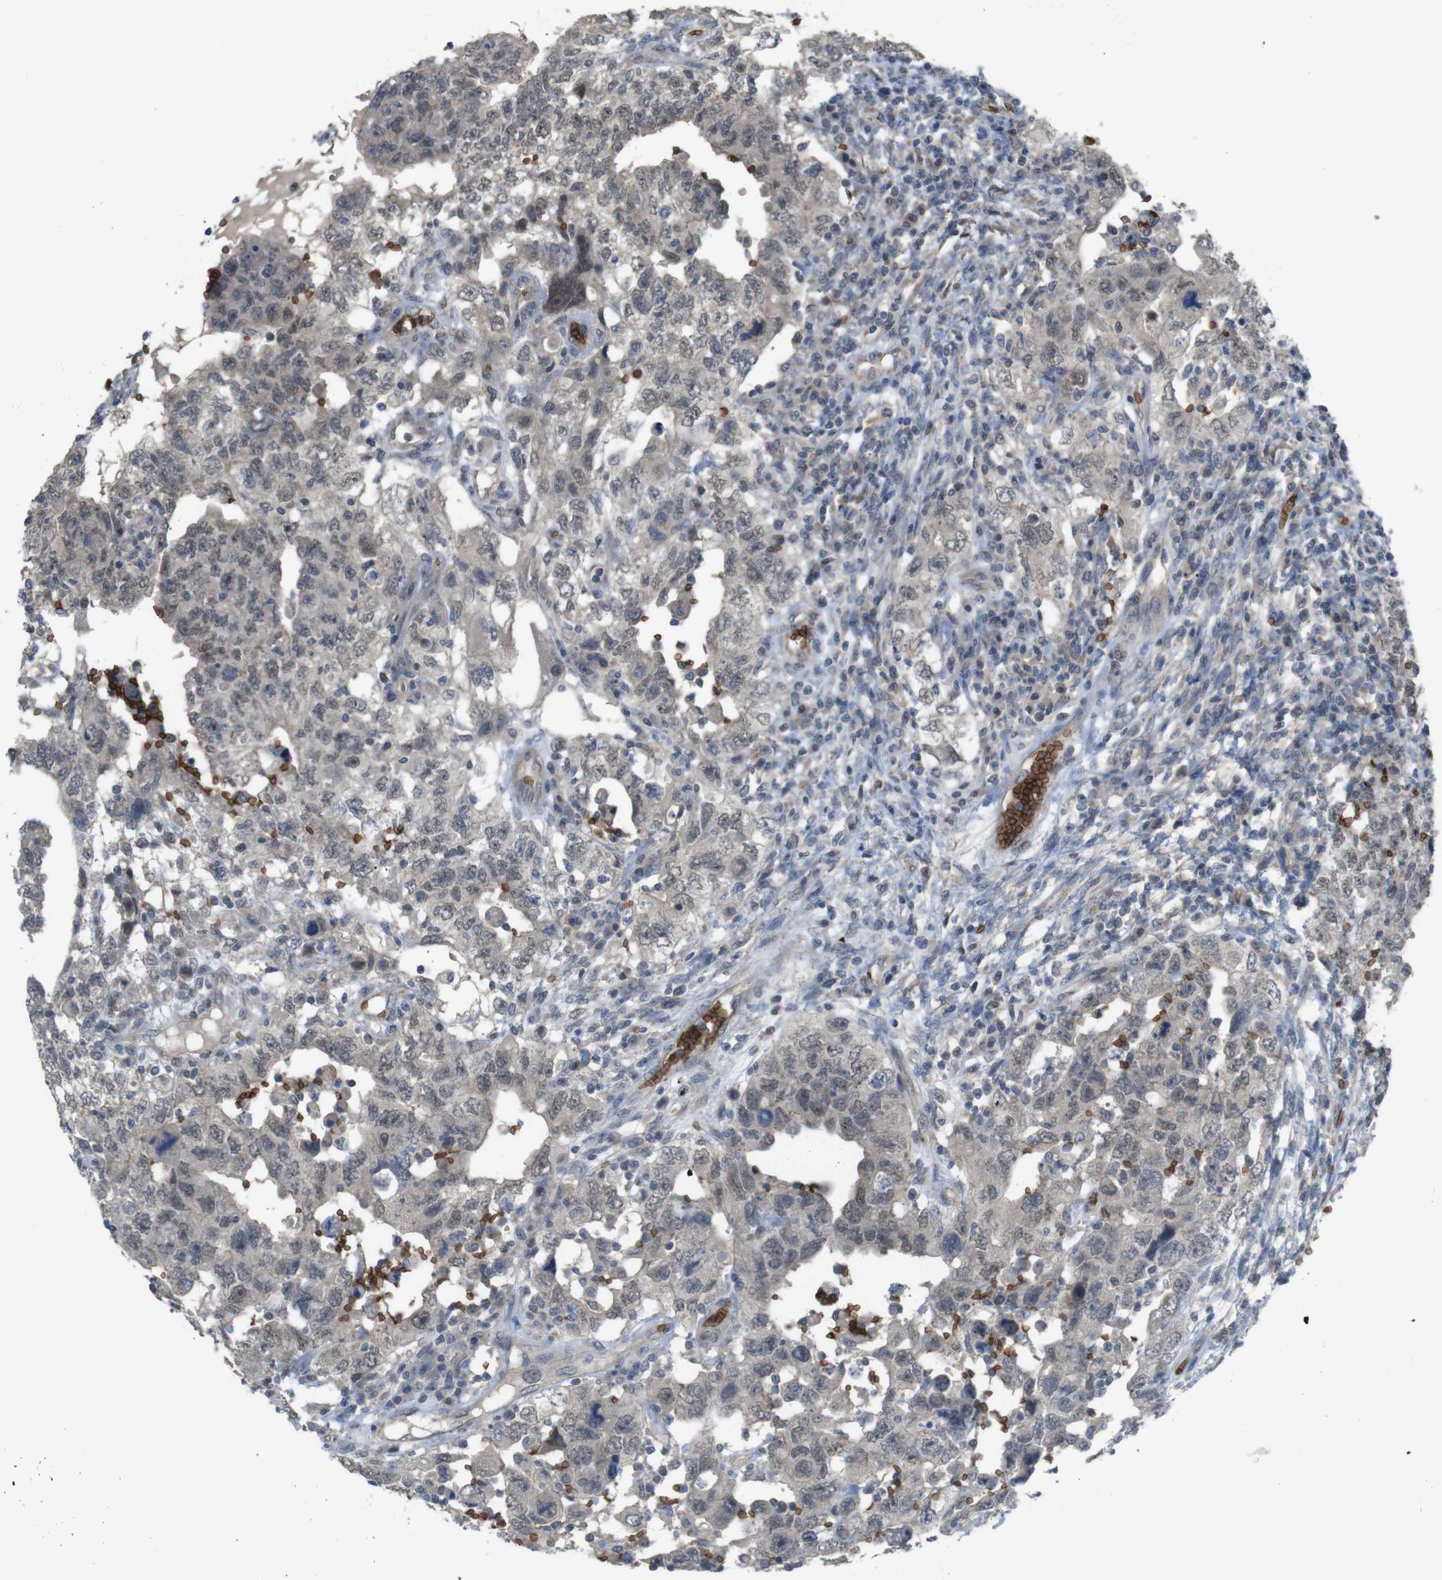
{"staining": {"intensity": "weak", "quantity": "25%-75%", "location": "cytoplasmic/membranous,nuclear"}, "tissue": "testis cancer", "cell_type": "Tumor cells", "image_type": "cancer", "snomed": [{"axis": "morphology", "description": "Carcinoma, Embryonal, NOS"}, {"axis": "topography", "description": "Testis"}], "caption": "Tumor cells demonstrate low levels of weak cytoplasmic/membranous and nuclear staining in about 25%-75% of cells in embryonal carcinoma (testis). (IHC, brightfield microscopy, high magnification).", "gene": "GYPA", "patient": {"sex": "male", "age": 26}}